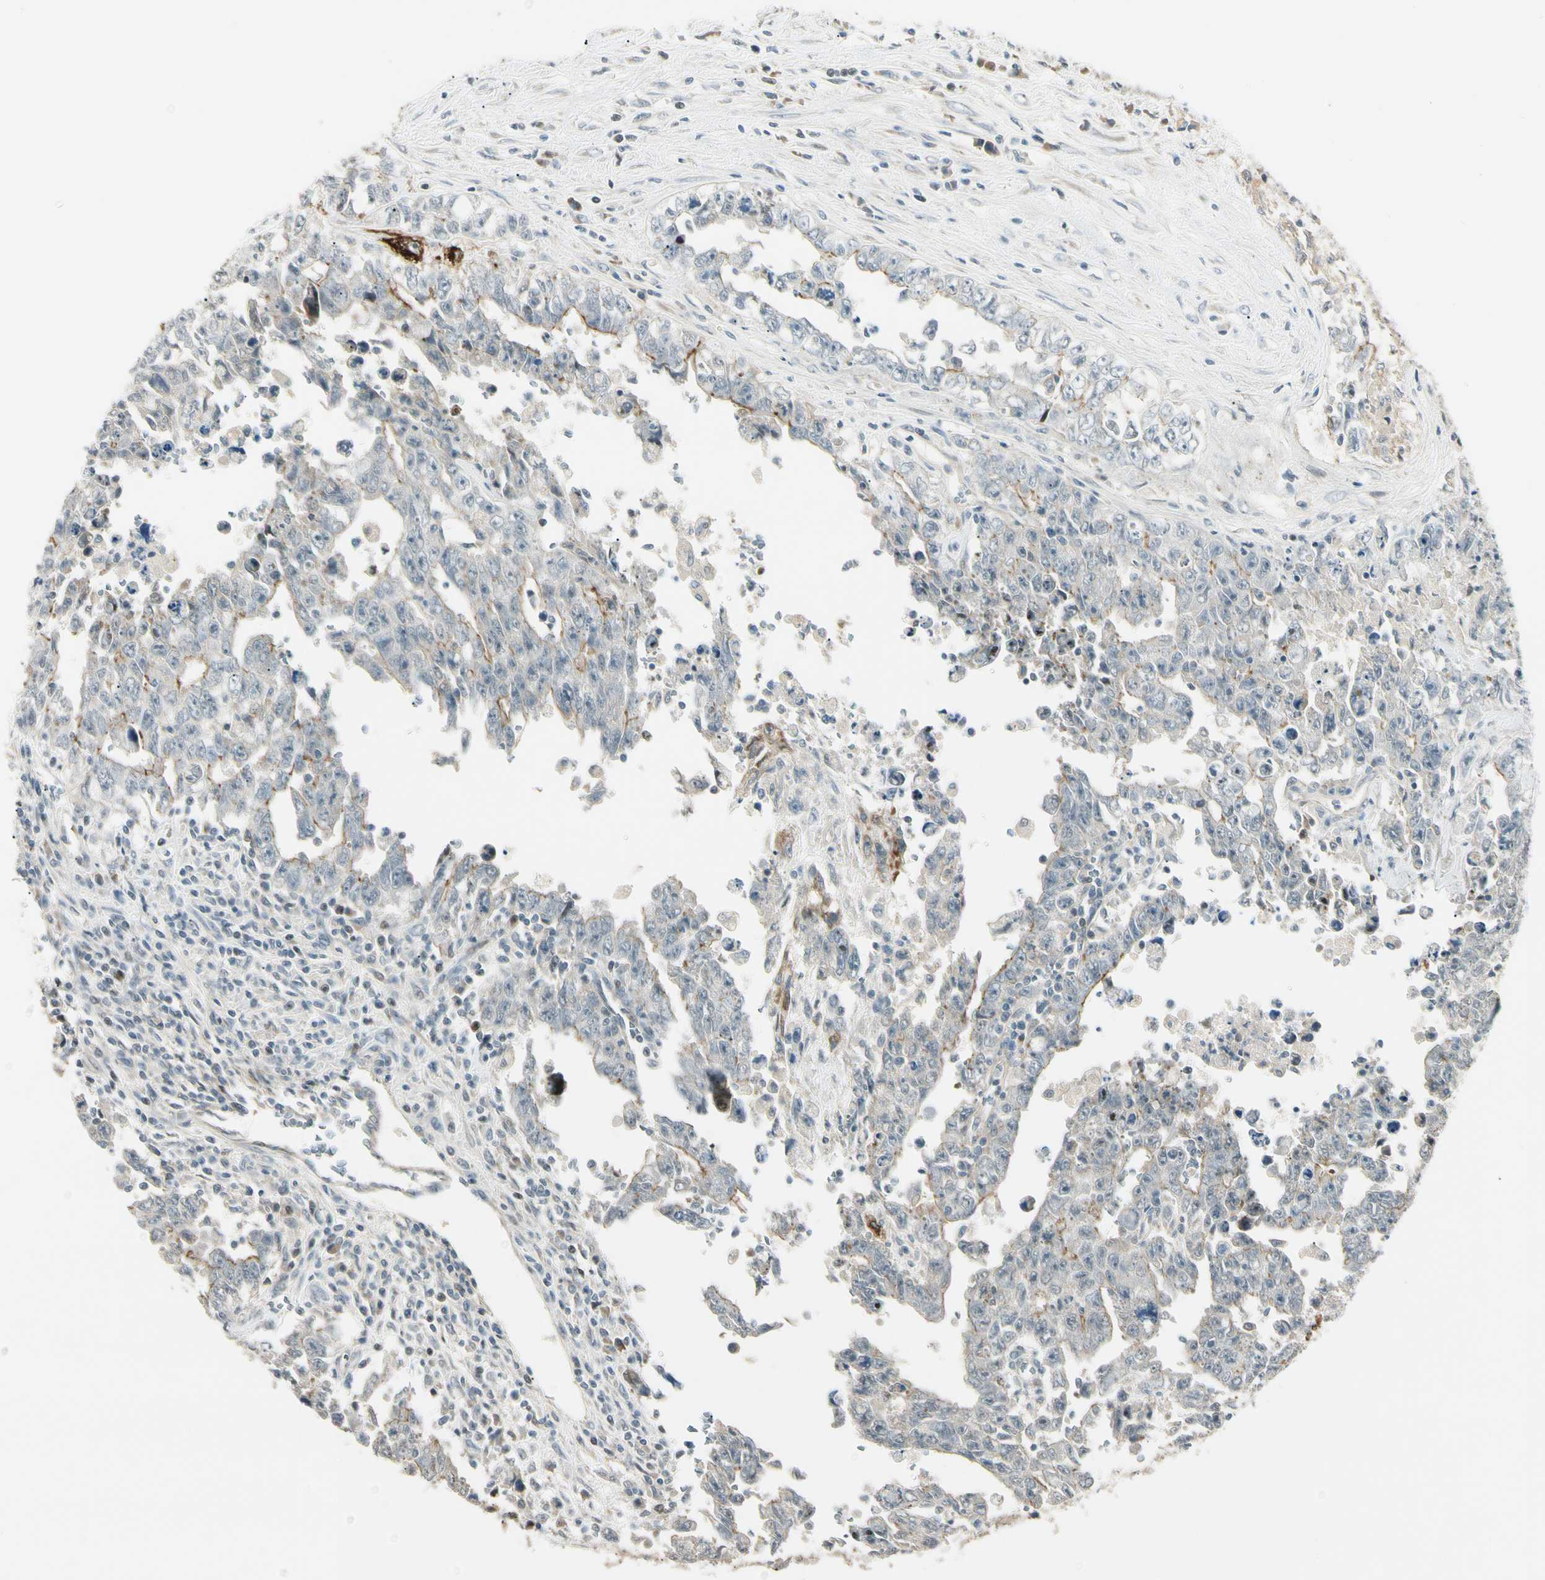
{"staining": {"intensity": "weak", "quantity": "25%-75%", "location": "cytoplasmic/membranous"}, "tissue": "testis cancer", "cell_type": "Tumor cells", "image_type": "cancer", "snomed": [{"axis": "morphology", "description": "Carcinoma, Embryonal, NOS"}, {"axis": "topography", "description": "Testis"}], "caption": "Immunohistochemistry (IHC) photomicrograph of embryonal carcinoma (testis) stained for a protein (brown), which displays low levels of weak cytoplasmic/membranous staining in approximately 25%-75% of tumor cells.", "gene": "P3H2", "patient": {"sex": "male", "age": 28}}